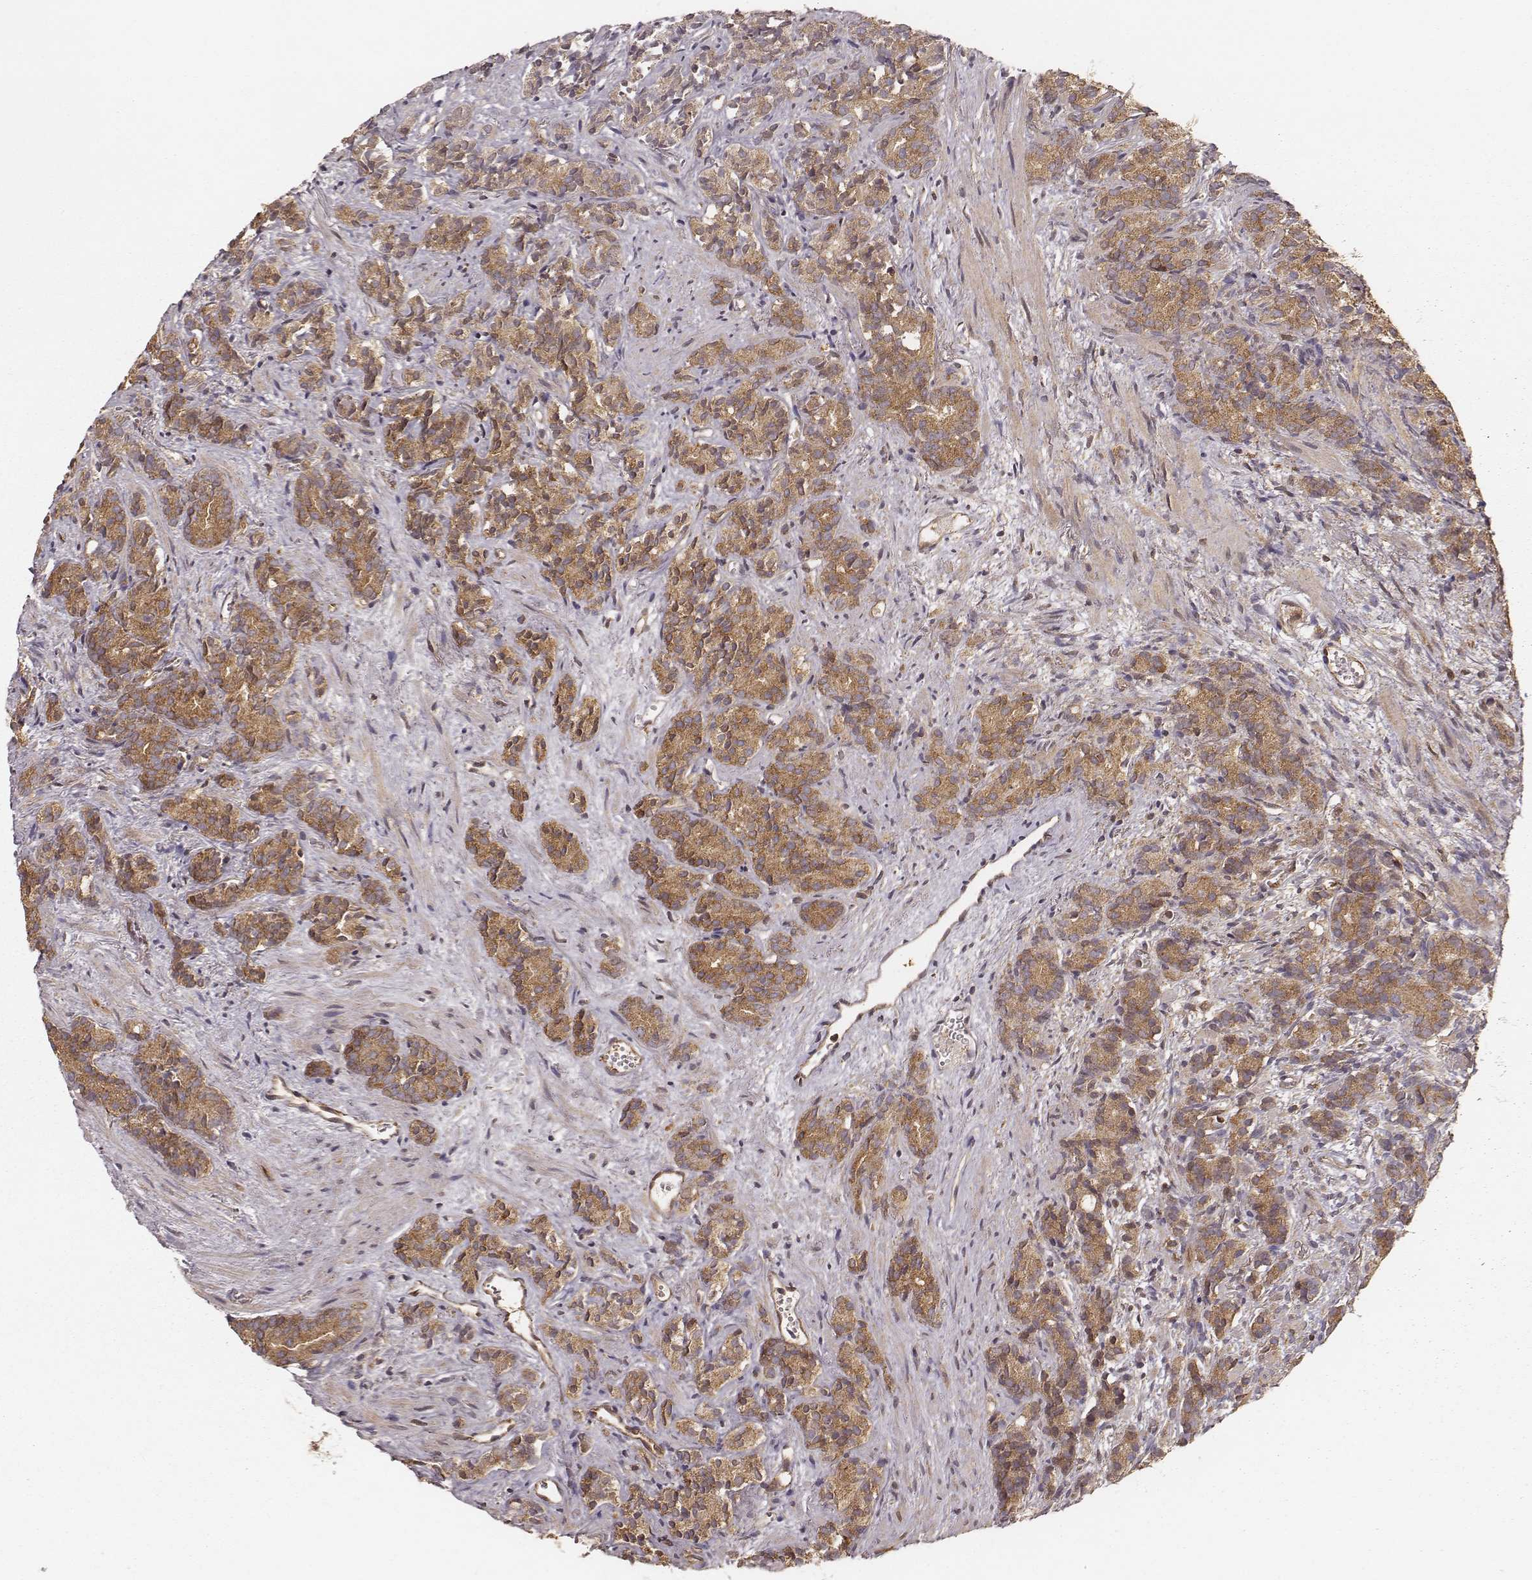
{"staining": {"intensity": "moderate", "quantity": ">75%", "location": "cytoplasmic/membranous"}, "tissue": "prostate cancer", "cell_type": "Tumor cells", "image_type": "cancer", "snomed": [{"axis": "morphology", "description": "Adenocarcinoma, High grade"}, {"axis": "topography", "description": "Prostate"}], "caption": "A high-resolution histopathology image shows immunohistochemistry staining of prostate cancer (high-grade adenocarcinoma), which displays moderate cytoplasmic/membranous positivity in about >75% of tumor cells. (Stains: DAB in brown, nuclei in blue, Microscopy: brightfield microscopy at high magnification).", "gene": "CARS1", "patient": {"sex": "male", "age": 84}}